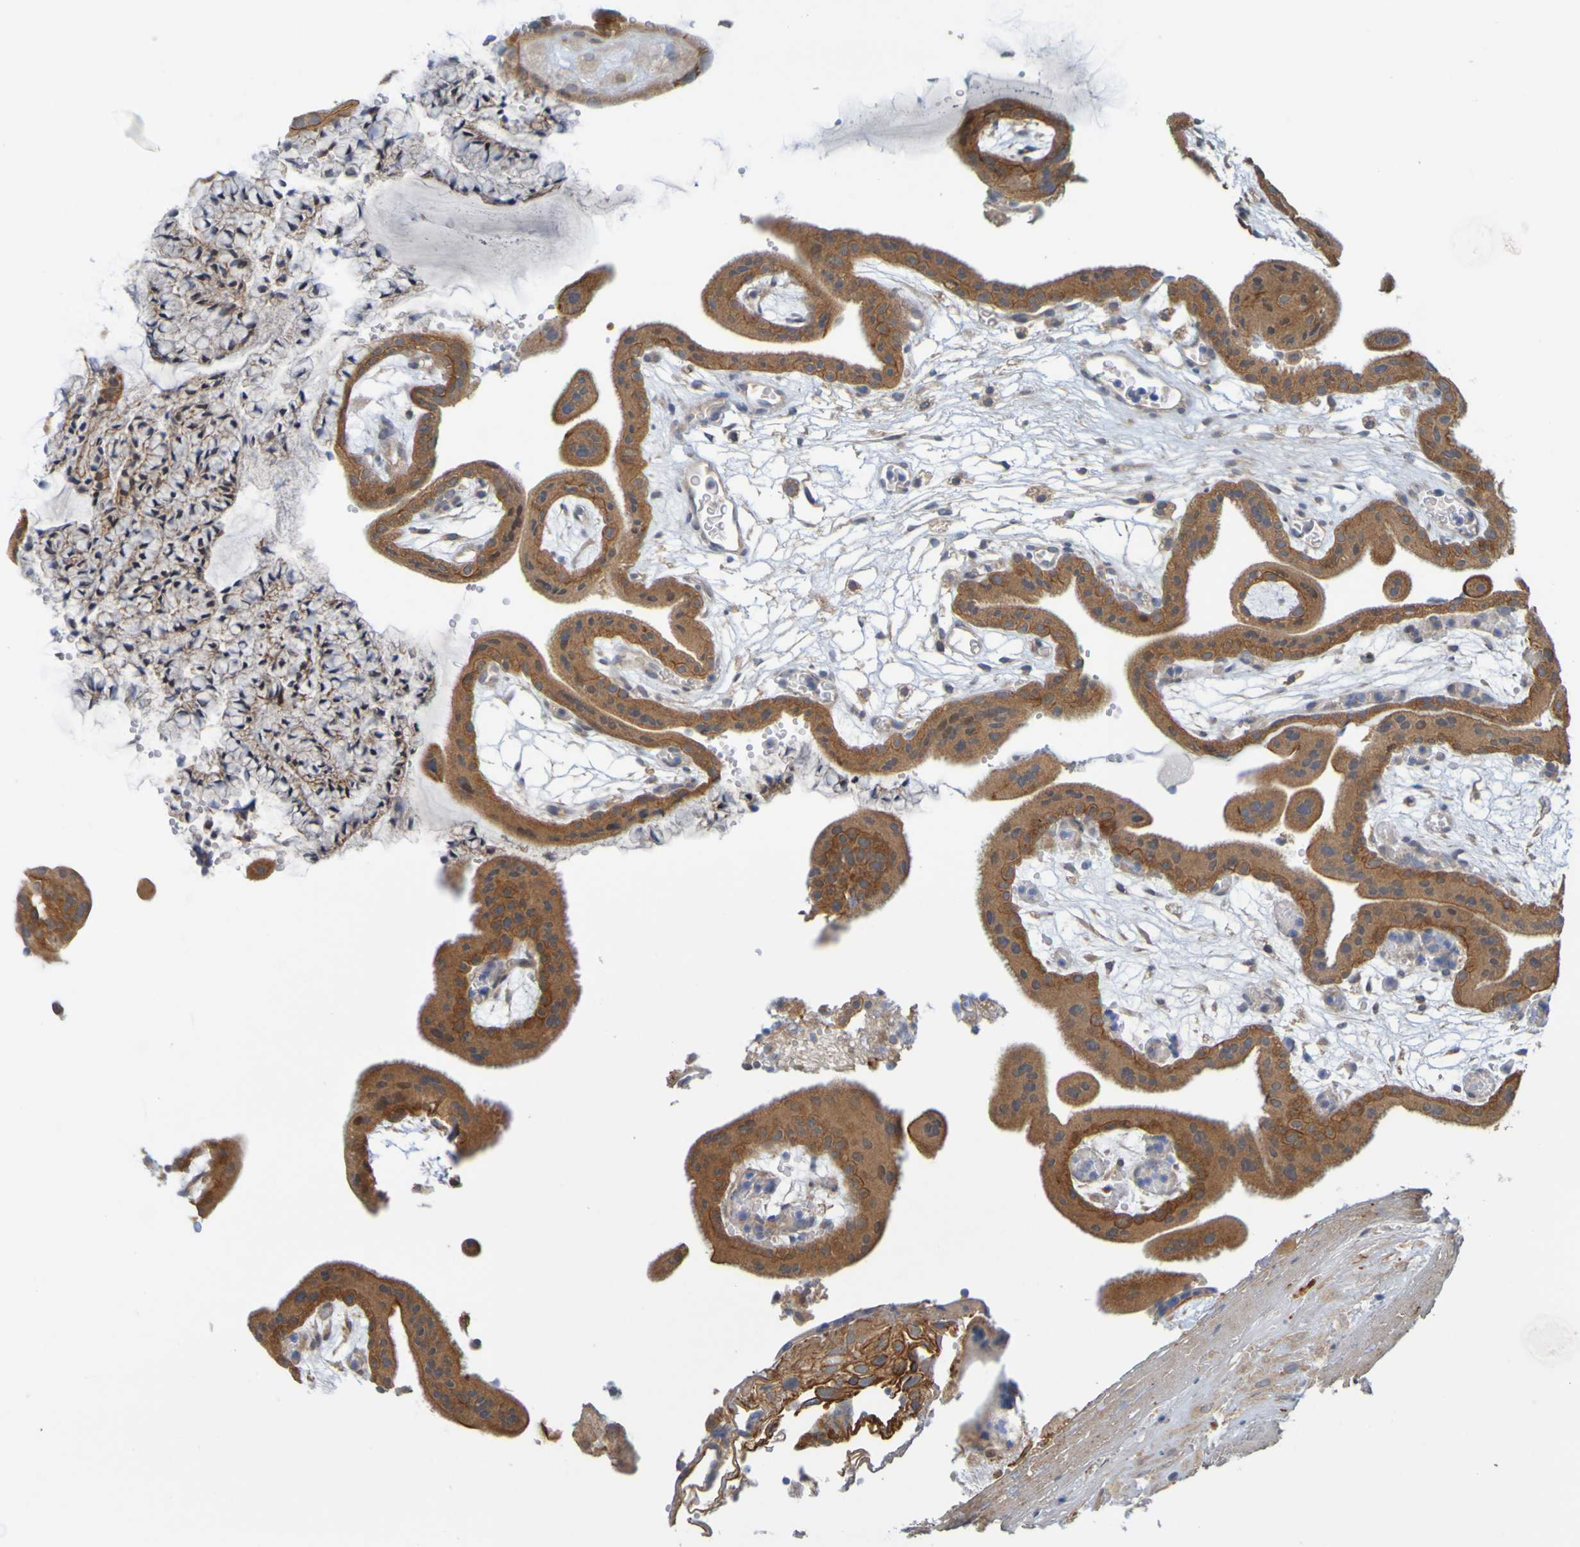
{"staining": {"intensity": "moderate", "quantity": ">75%", "location": "cytoplasmic/membranous"}, "tissue": "placenta", "cell_type": "Decidual cells", "image_type": "normal", "snomed": [{"axis": "morphology", "description": "Normal tissue, NOS"}, {"axis": "topography", "description": "Placenta"}], "caption": "The photomicrograph reveals staining of unremarkable placenta, revealing moderate cytoplasmic/membranous protein expression (brown color) within decidual cells. Immunohistochemistry stains the protein in brown and the nuclei are stained blue.", "gene": "NAV2", "patient": {"sex": "female", "age": 18}}